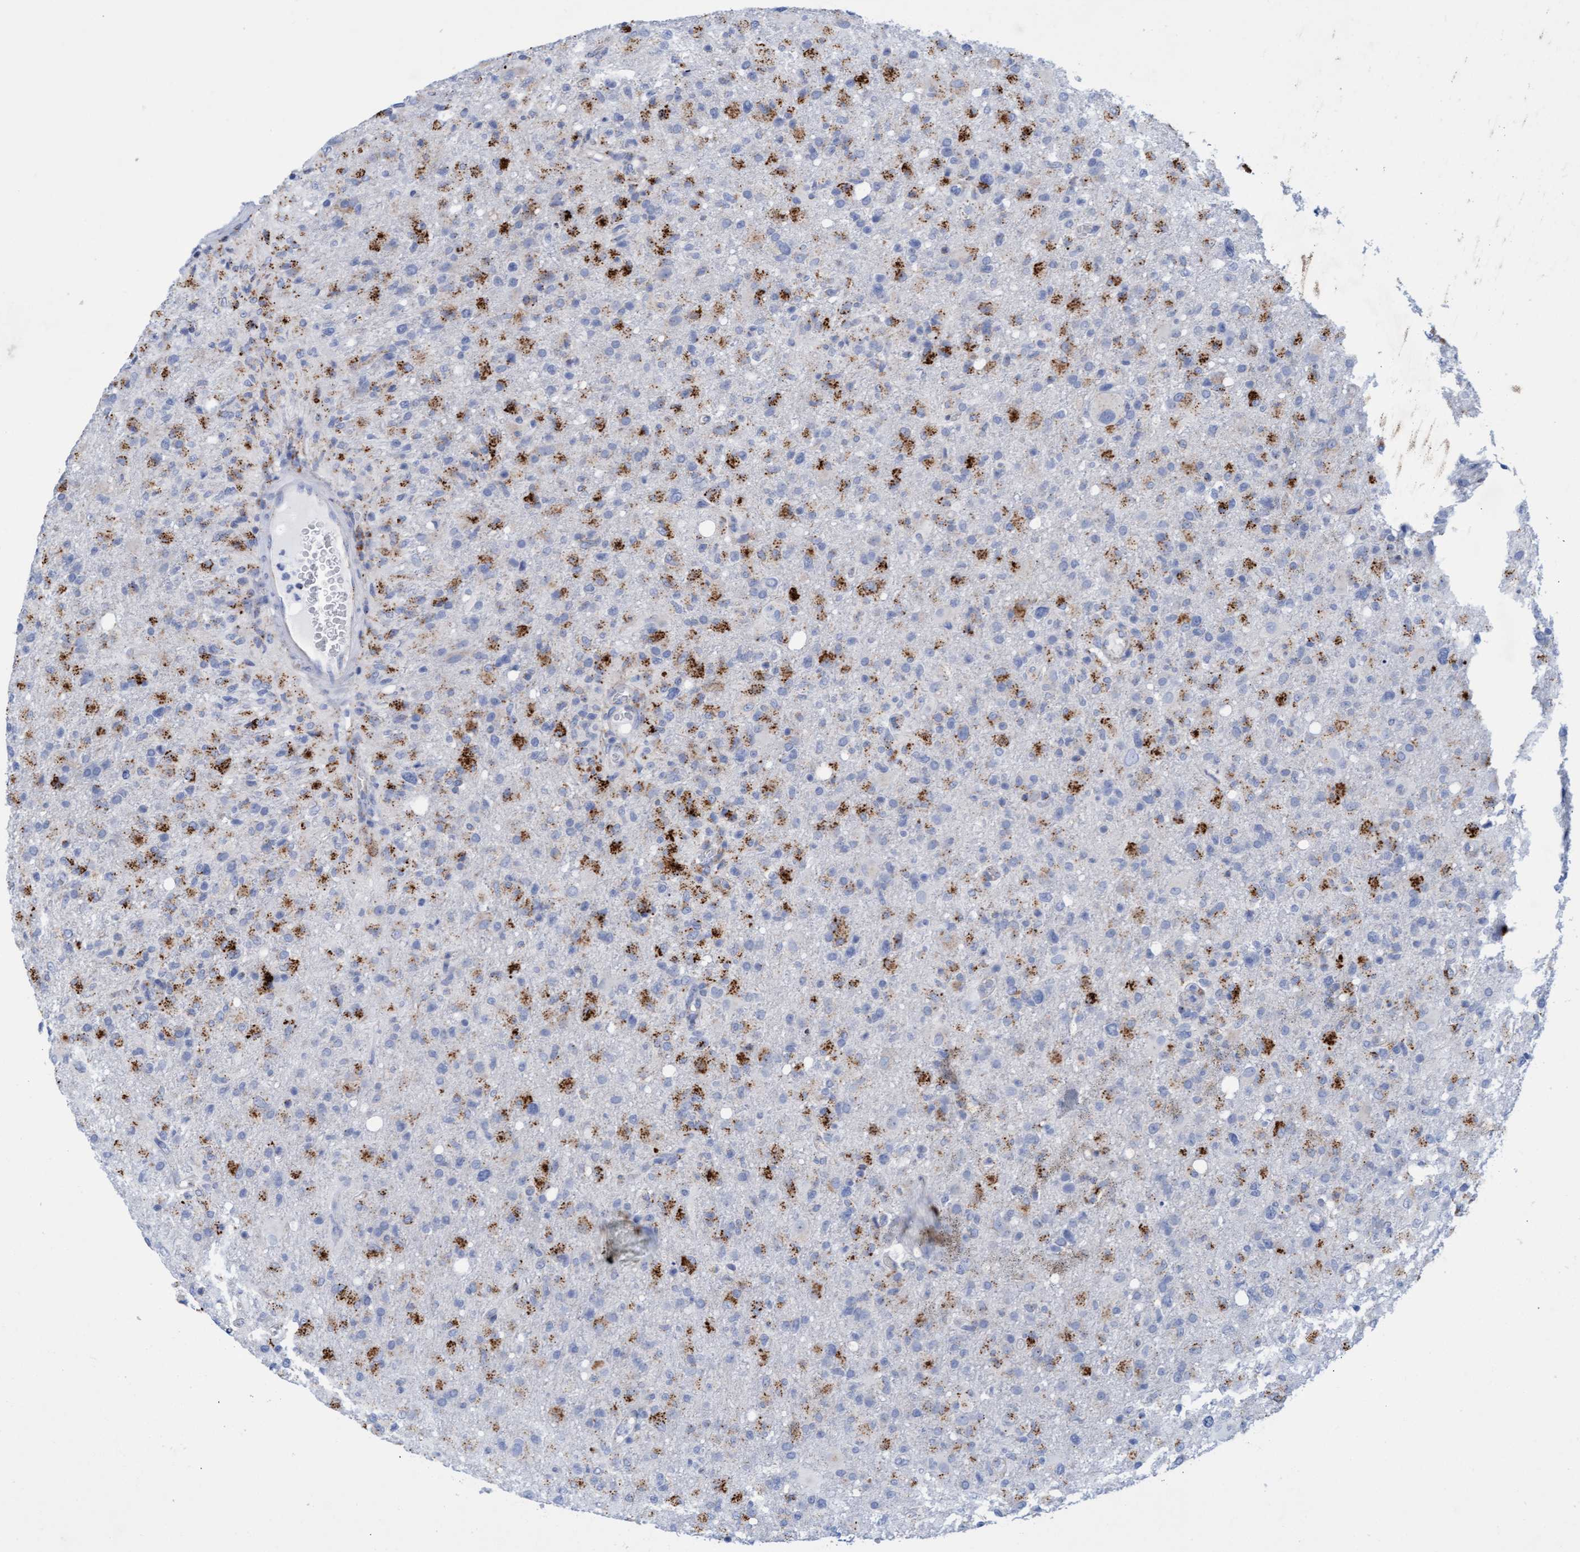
{"staining": {"intensity": "strong", "quantity": "25%-75%", "location": "cytoplasmic/membranous"}, "tissue": "glioma", "cell_type": "Tumor cells", "image_type": "cancer", "snomed": [{"axis": "morphology", "description": "Glioma, malignant, High grade"}, {"axis": "topography", "description": "Brain"}], "caption": "Tumor cells display strong cytoplasmic/membranous expression in about 25%-75% of cells in high-grade glioma (malignant).", "gene": "SGSH", "patient": {"sex": "female", "age": 57}}